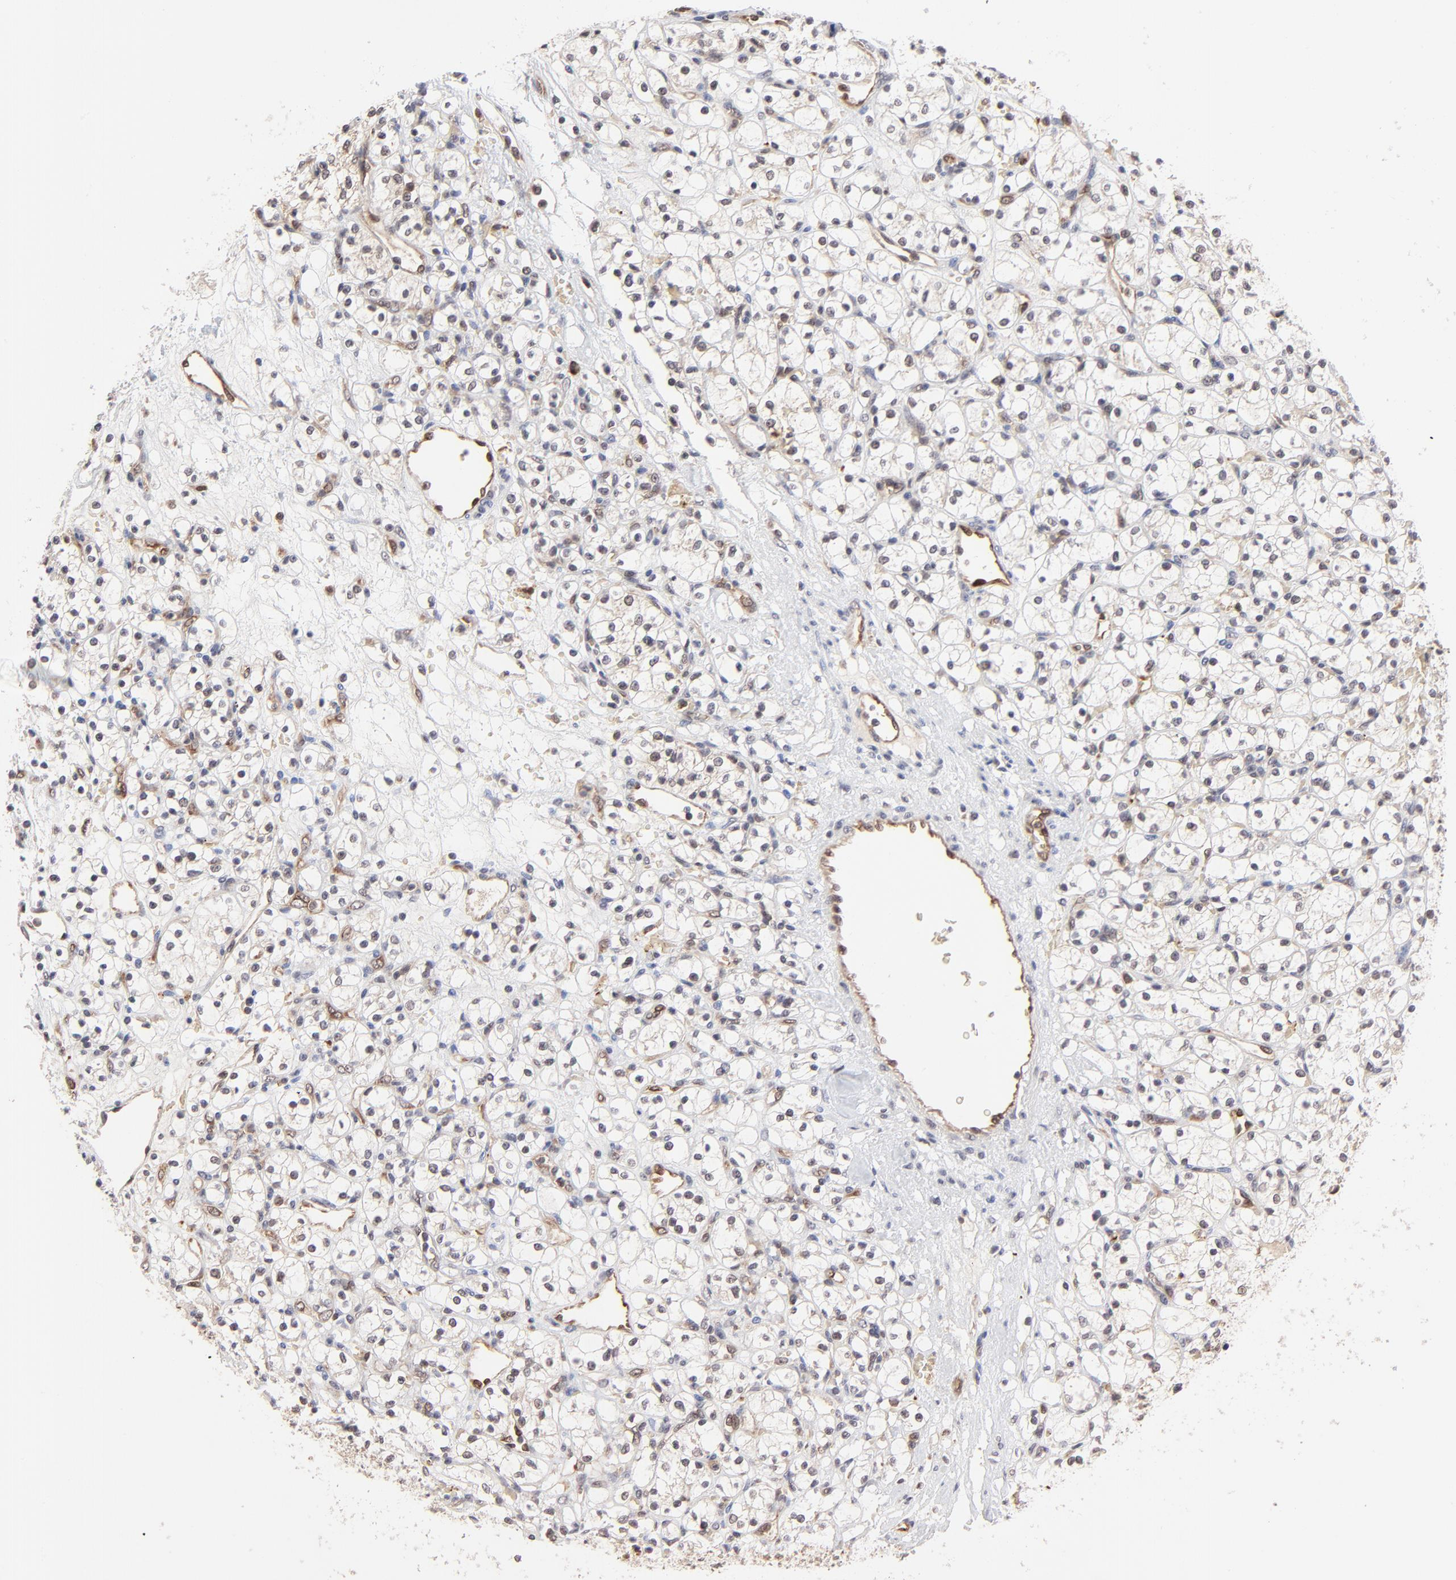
{"staining": {"intensity": "negative", "quantity": "none", "location": "none"}, "tissue": "renal cancer", "cell_type": "Tumor cells", "image_type": "cancer", "snomed": [{"axis": "morphology", "description": "Adenocarcinoma, NOS"}, {"axis": "topography", "description": "Kidney"}], "caption": "DAB immunohistochemical staining of adenocarcinoma (renal) reveals no significant expression in tumor cells.", "gene": "CASP10", "patient": {"sex": "female", "age": 60}}